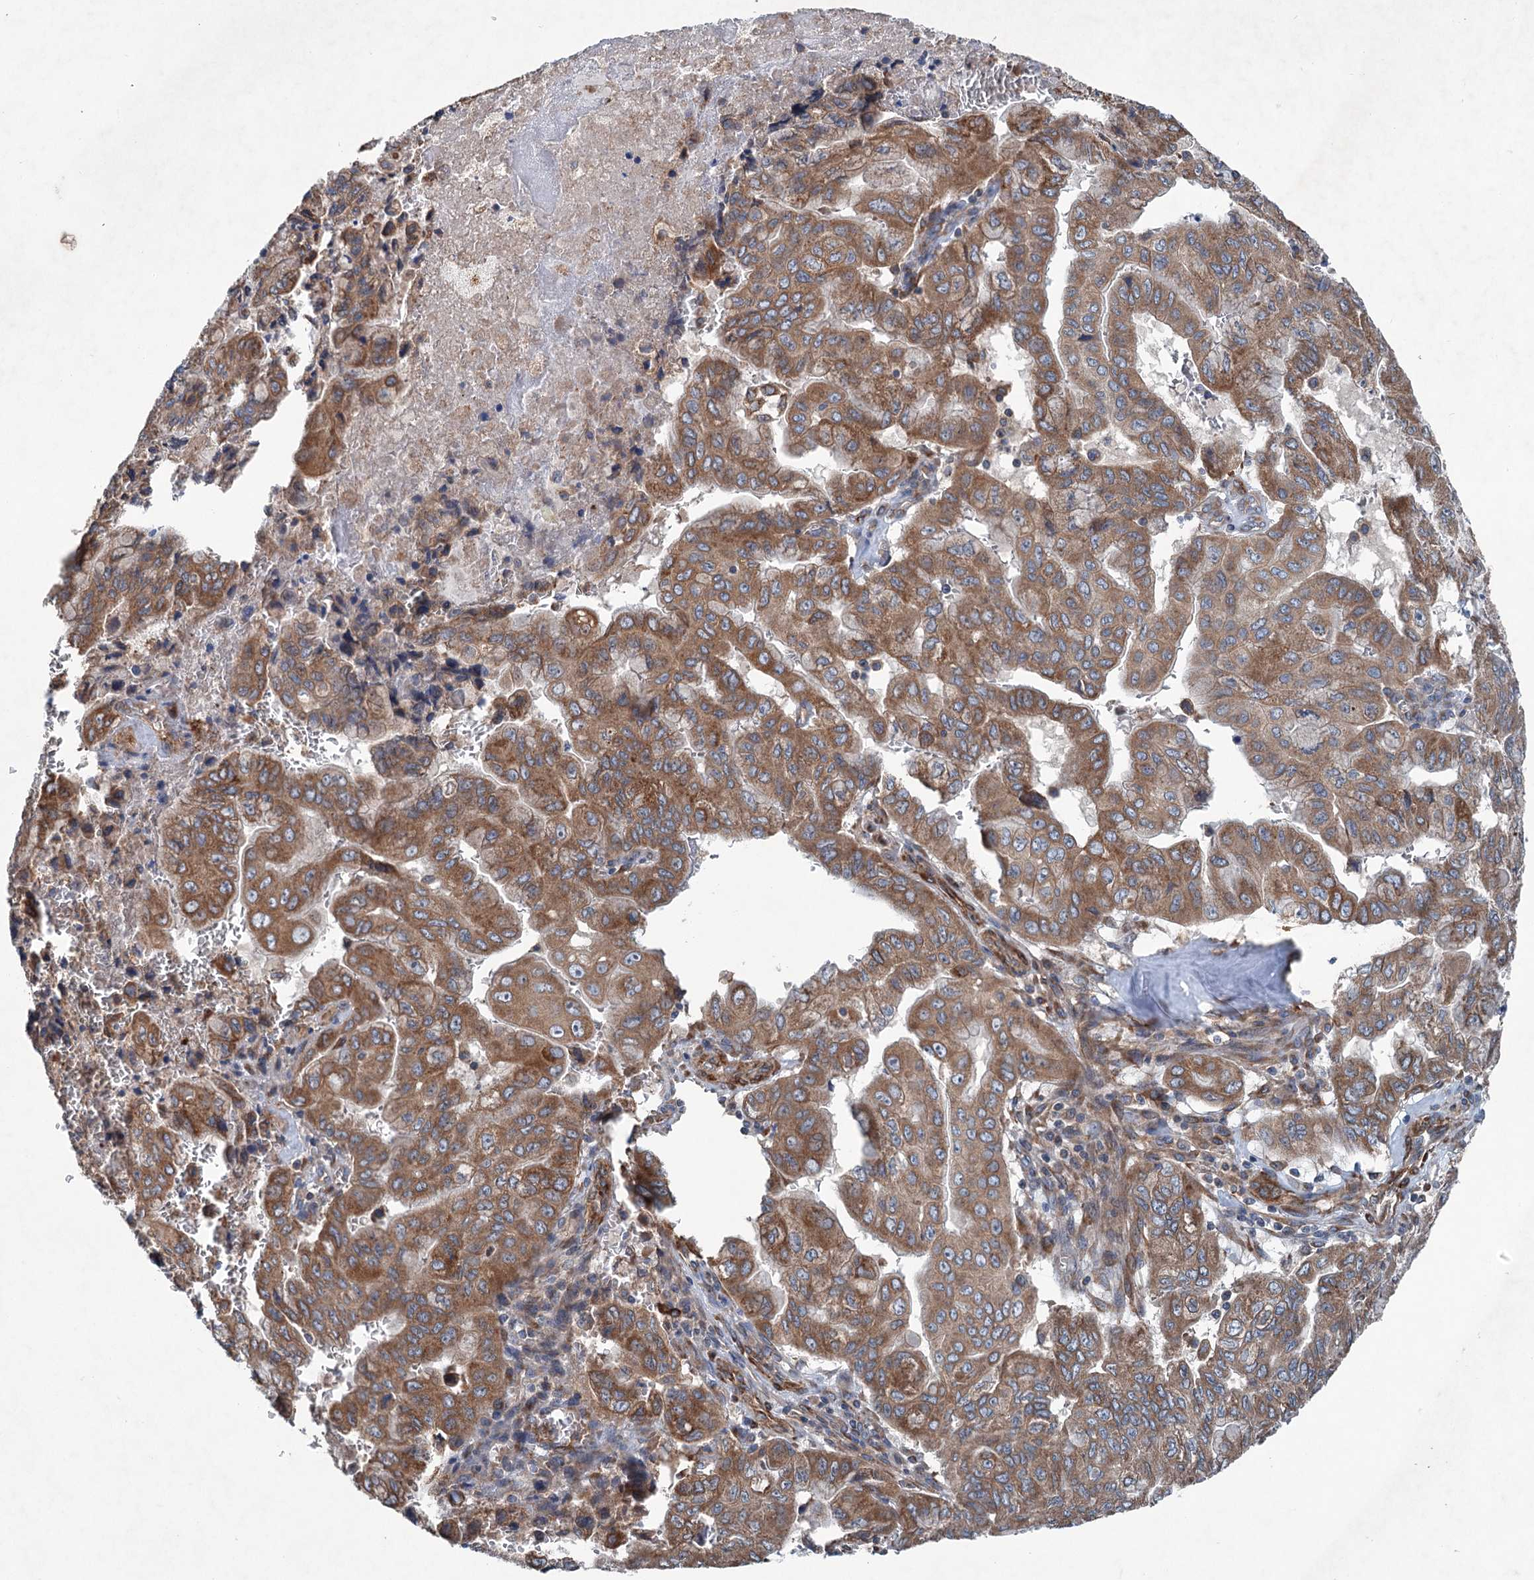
{"staining": {"intensity": "moderate", "quantity": ">75%", "location": "cytoplasmic/membranous"}, "tissue": "pancreatic cancer", "cell_type": "Tumor cells", "image_type": "cancer", "snomed": [{"axis": "morphology", "description": "Adenocarcinoma, NOS"}, {"axis": "topography", "description": "Pancreas"}], "caption": "Pancreatic cancer stained for a protein shows moderate cytoplasmic/membranous positivity in tumor cells. Immunohistochemistry stains the protein in brown and the nuclei are stained blue.", "gene": "CALCOCO1", "patient": {"sex": "male", "age": 51}}